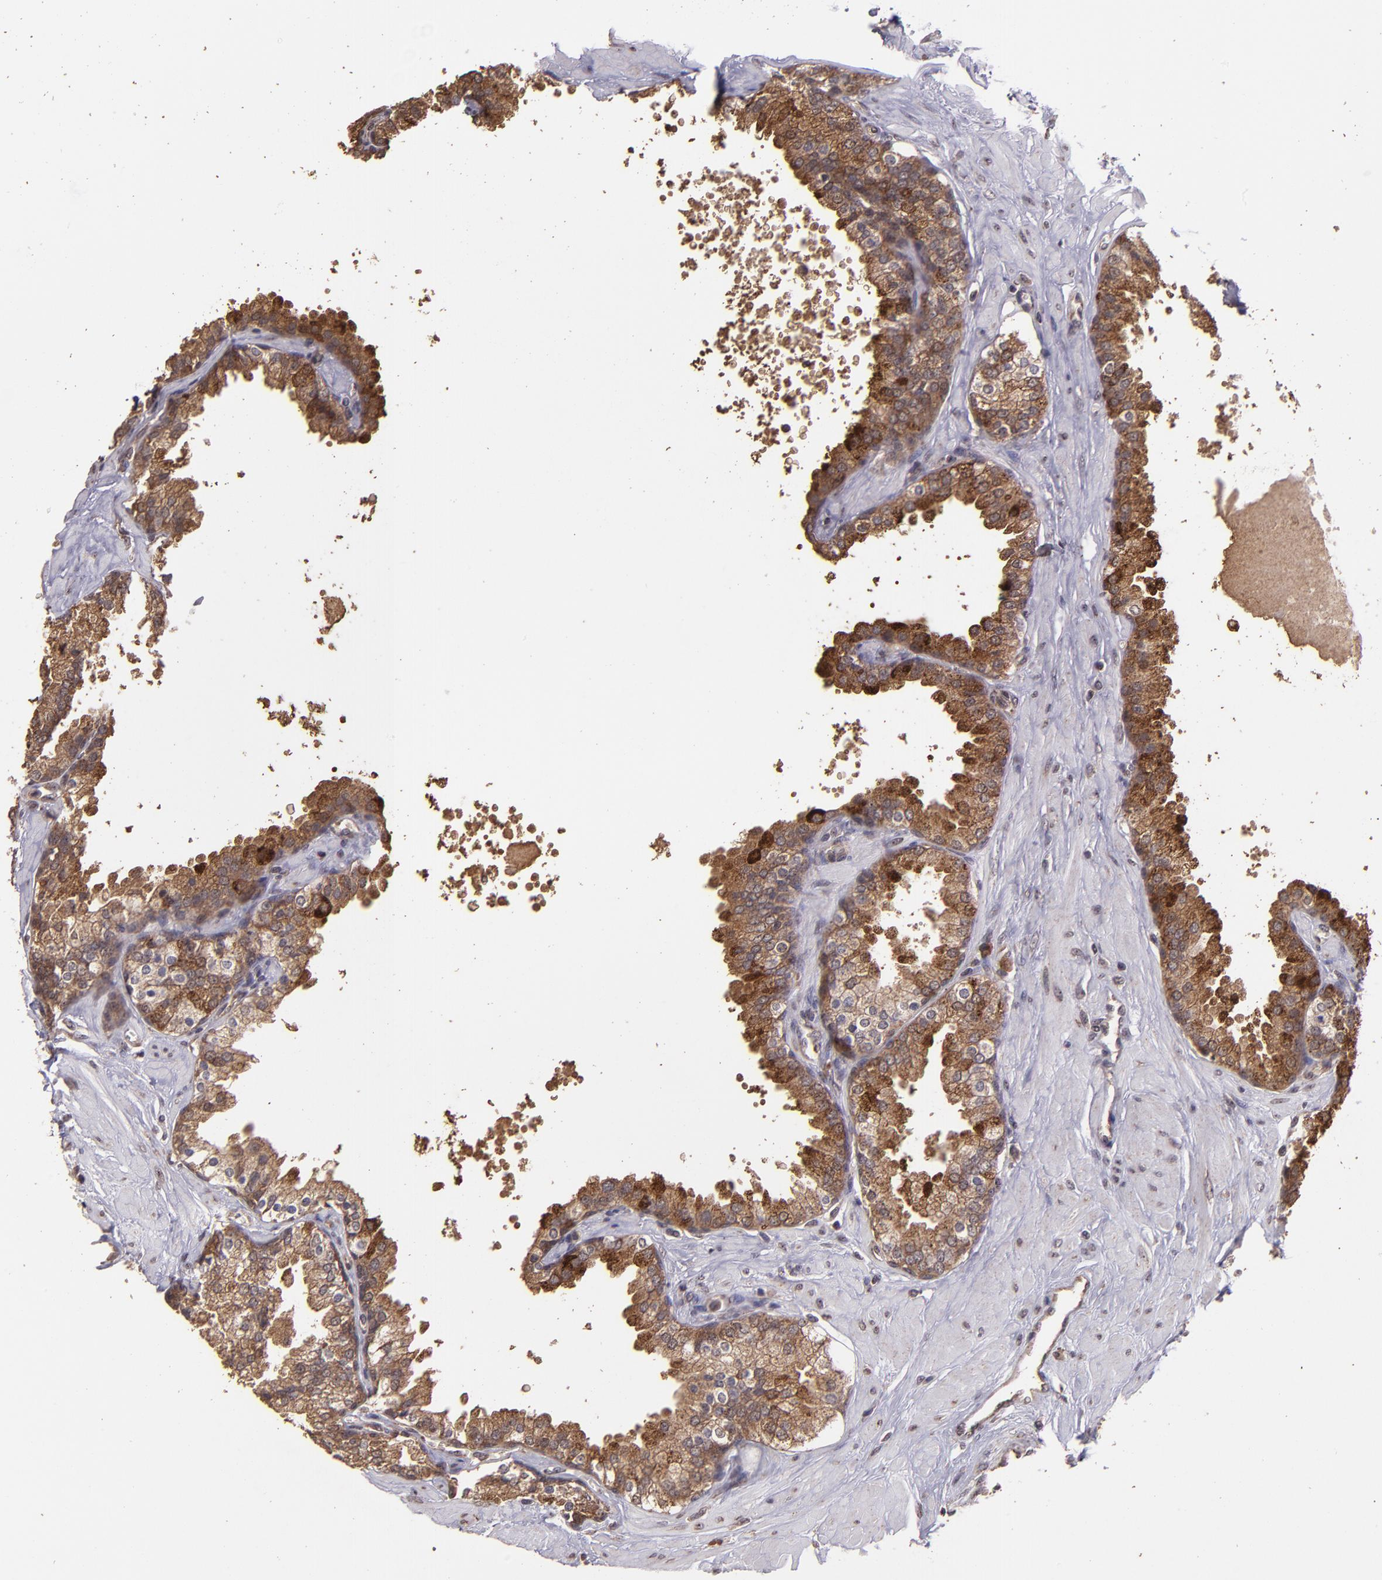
{"staining": {"intensity": "strong", "quantity": ">75%", "location": "cytoplasmic/membranous"}, "tissue": "prostate", "cell_type": "Glandular cells", "image_type": "normal", "snomed": [{"axis": "morphology", "description": "Normal tissue, NOS"}, {"axis": "topography", "description": "Prostate"}], "caption": "Prostate was stained to show a protein in brown. There is high levels of strong cytoplasmic/membranous staining in about >75% of glandular cells.", "gene": "USP51", "patient": {"sex": "male", "age": 51}}